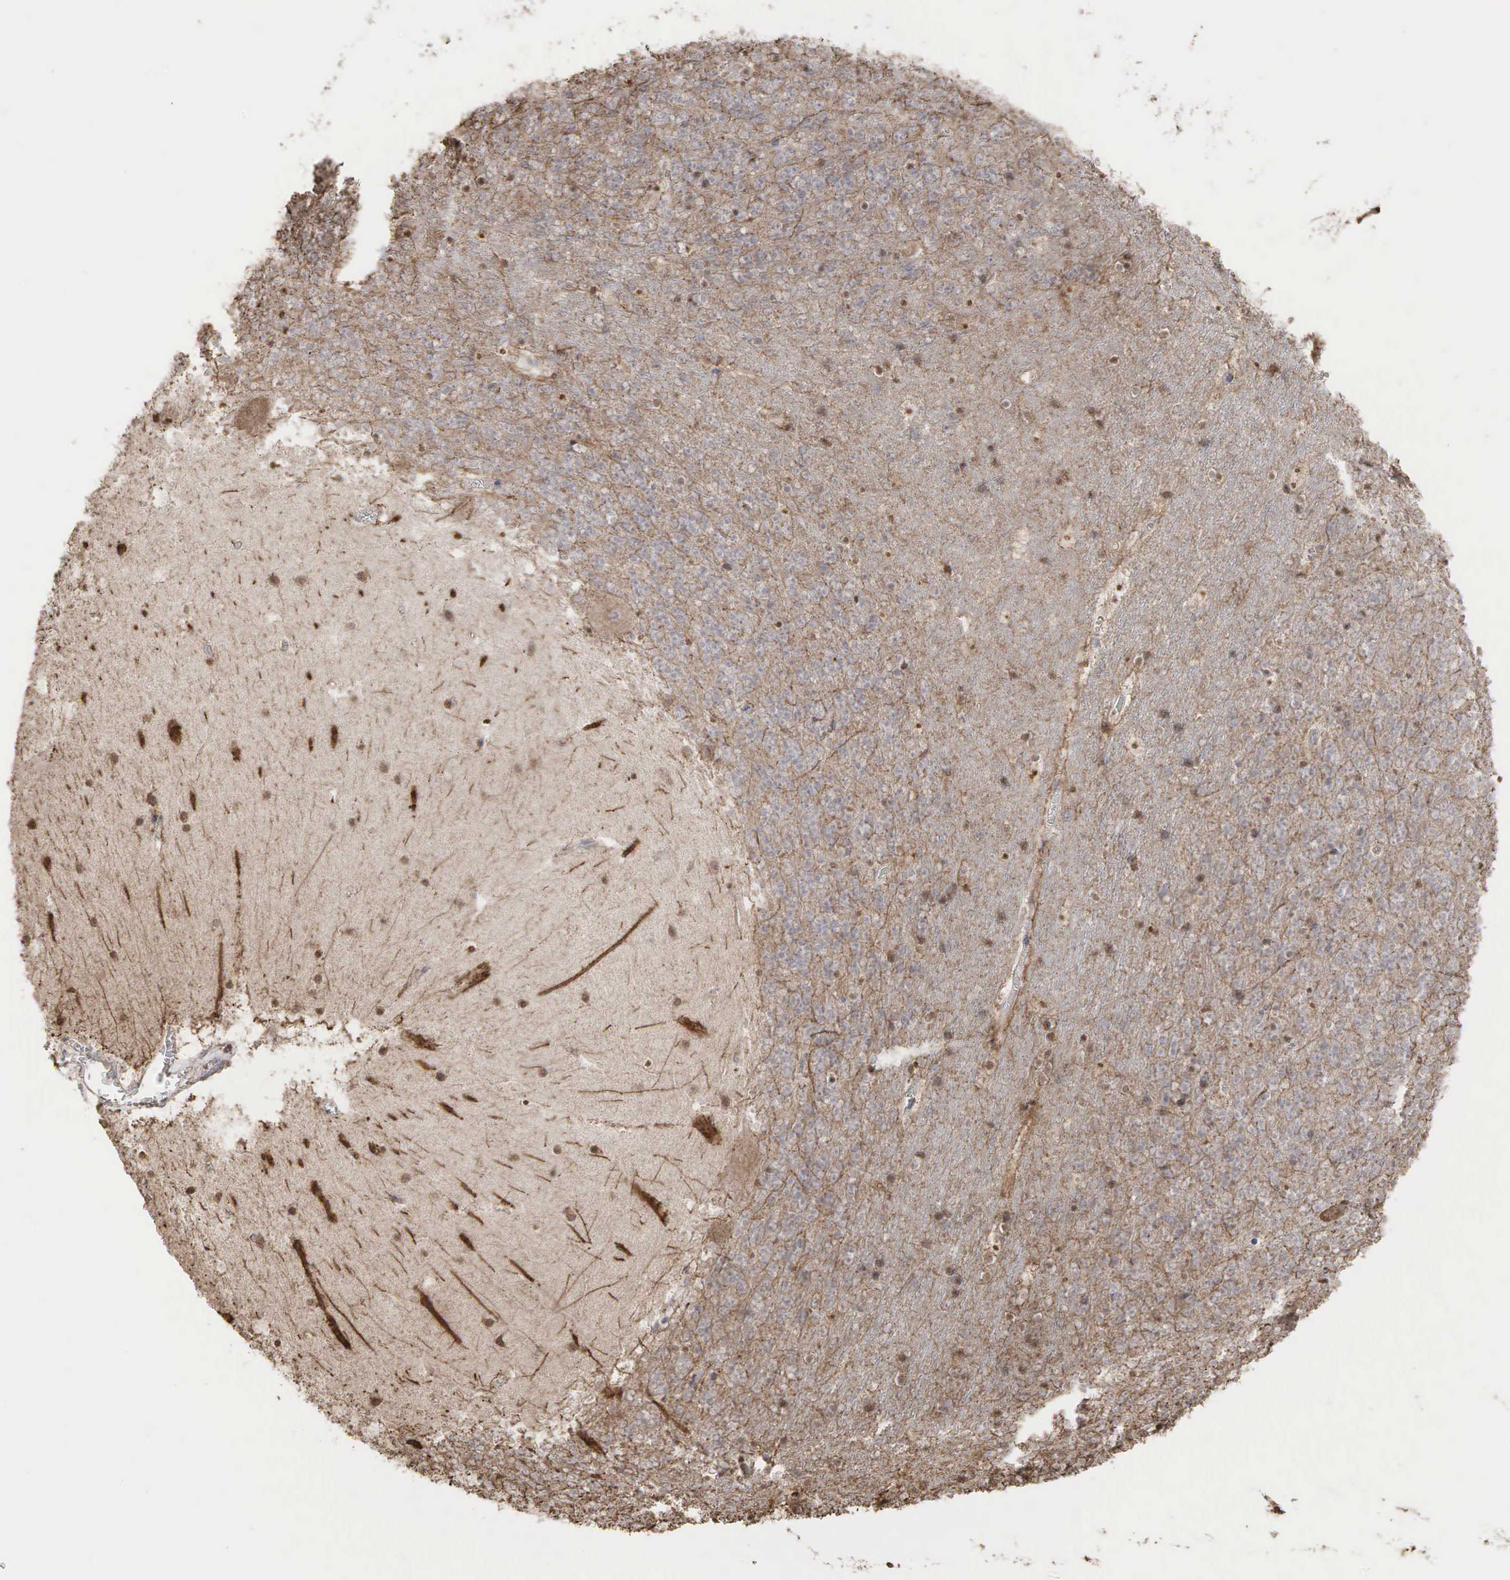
{"staining": {"intensity": "weak", "quantity": ">75%", "location": "cytoplasmic/membranous"}, "tissue": "cerebellum", "cell_type": "Cells in granular layer", "image_type": "normal", "snomed": [{"axis": "morphology", "description": "Normal tissue, NOS"}, {"axis": "topography", "description": "Cerebellum"}], "caption": "Brown immunohistochemical staining in unremarkable human cerebellum exhibits weak cytoplasmic/membranous staining in about >75% of cells in granular layer.", "gene": "PABPC5", "patient": {"sex": "male", "age": 45}}